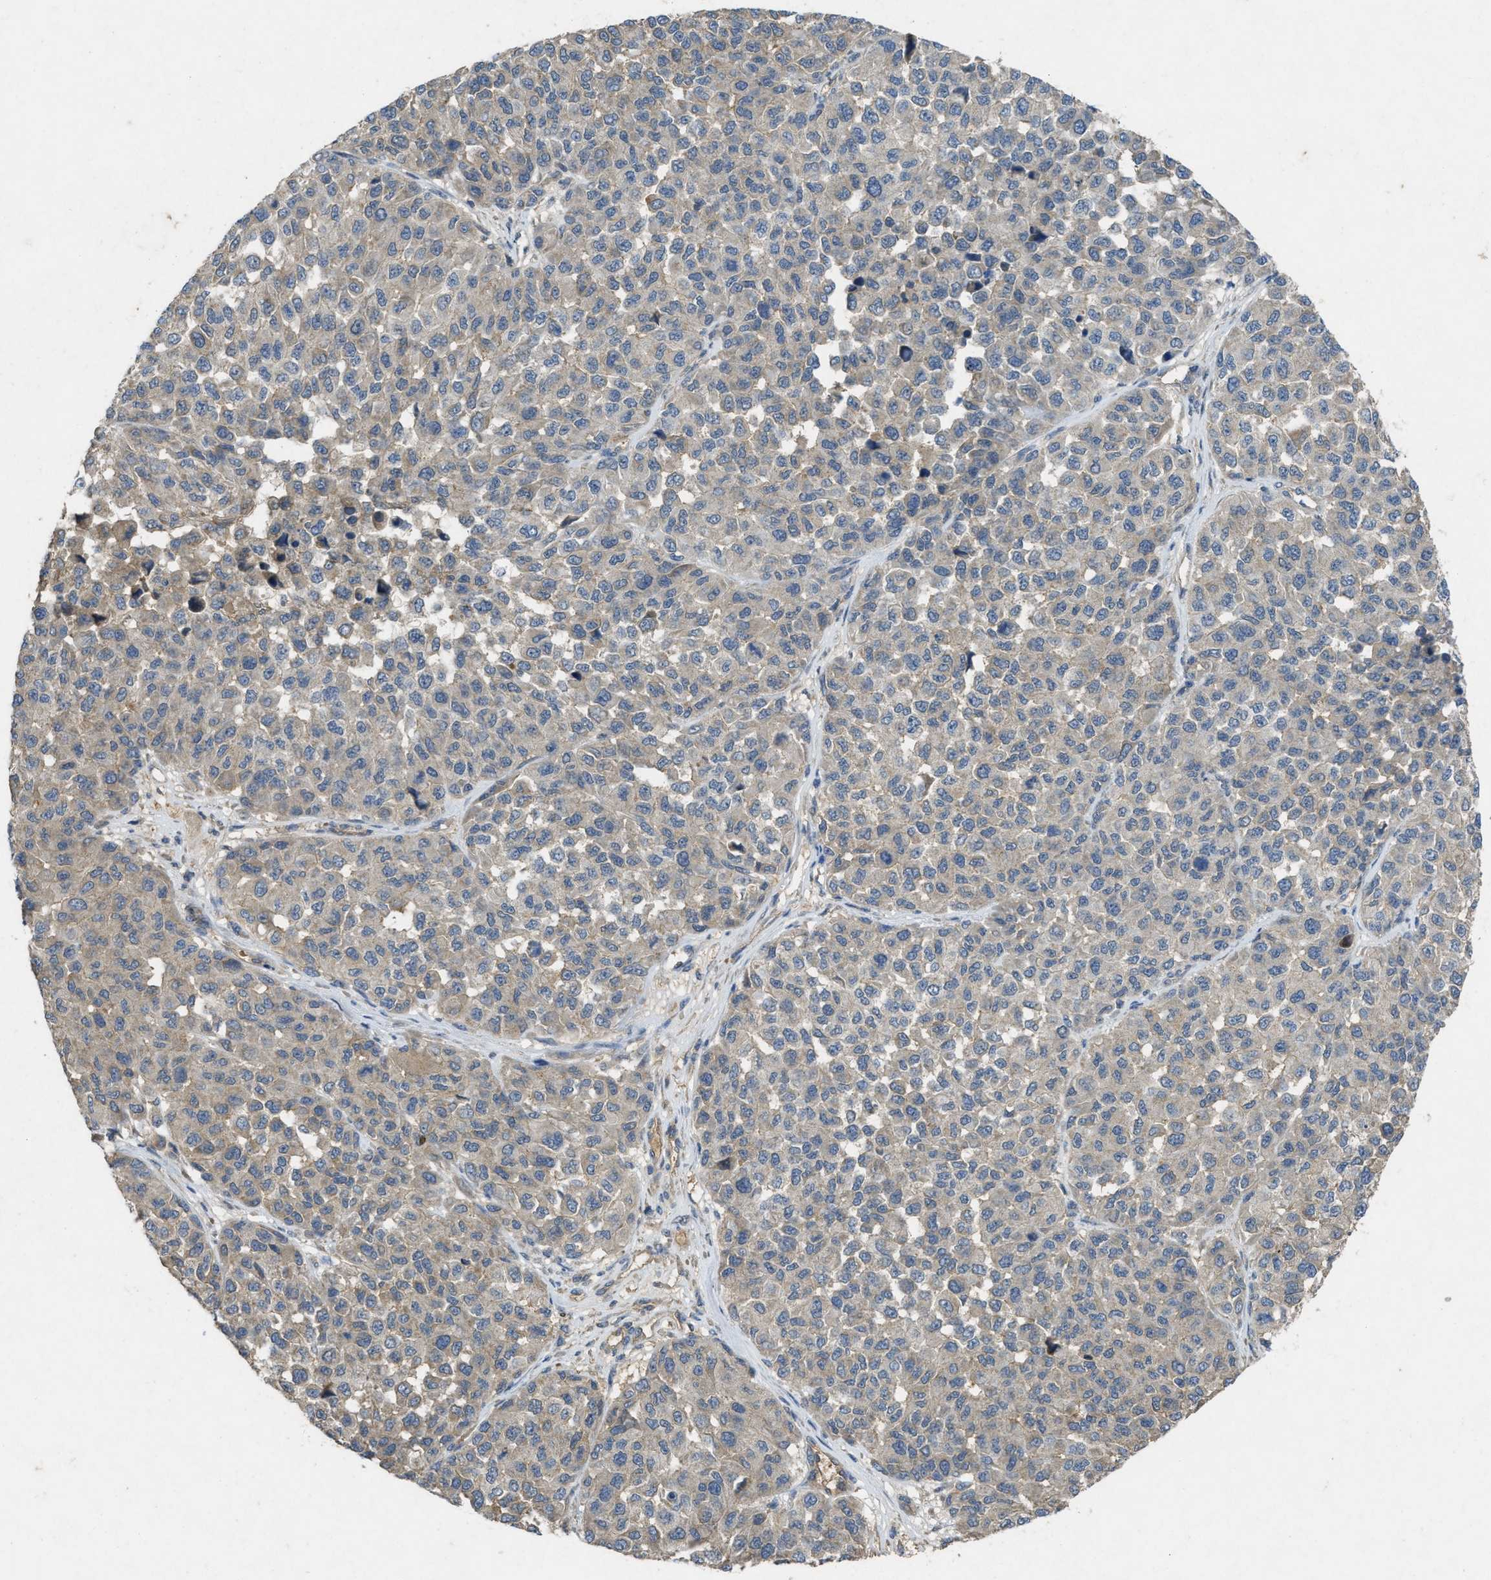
{"staining": {"intensity": "negative", "quantity": "none", "location": "none"}, "tissue": "melanoma", "cell_type": "Tumor cells", "image_type": "cancer", "snomed": [{"axis": "morphology", "description": "Malignant melanoma, NOS"}, {"axis": "topography", "description": "Skin"}], "caption": "Melanoma was stained to show a protein in brown. There is no significant expression in tumor cells. (DAB immunohistochemistry, high magnification).", "gene": "PPP3CA", "patient": {"sex": "male", "age": 62}}